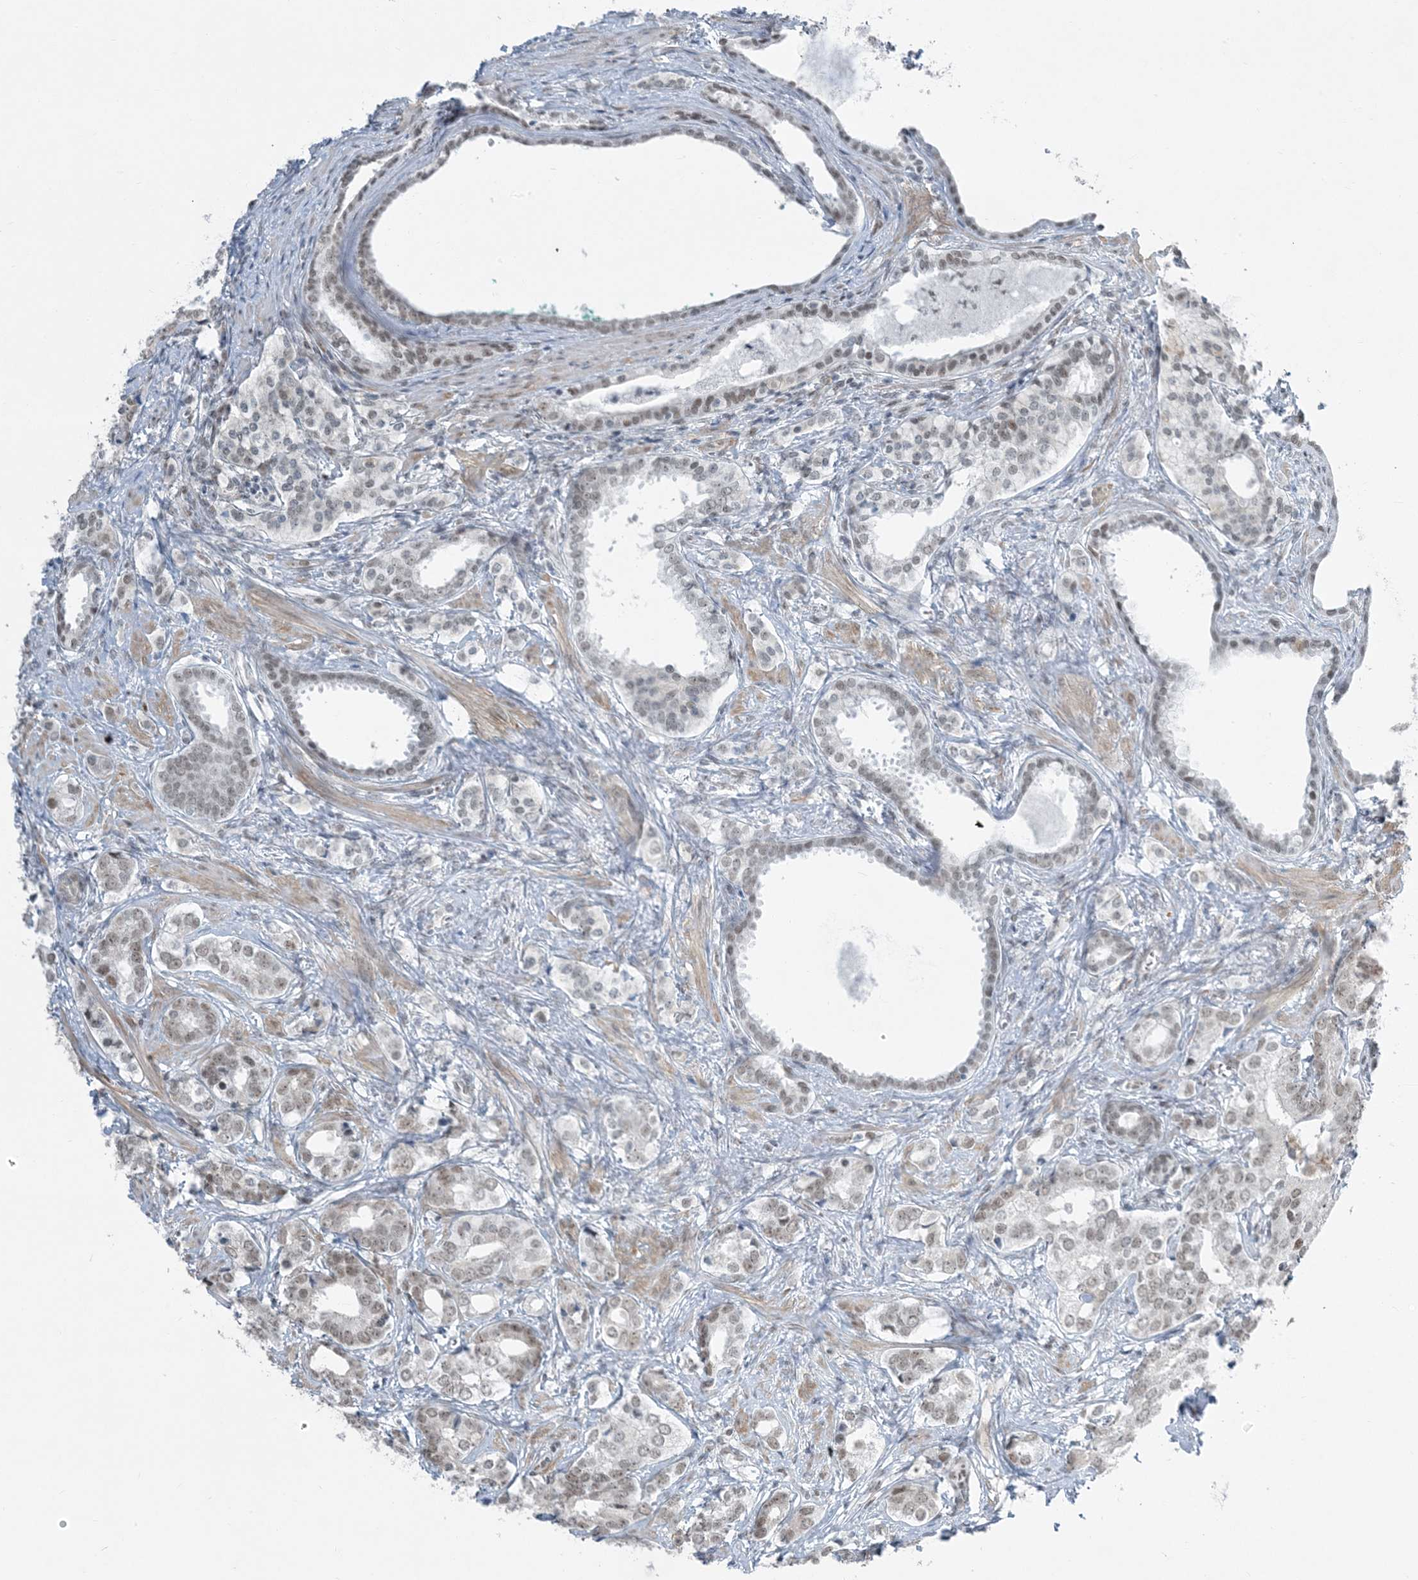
{"staining": {"intensity": "moderate", "quantity": "25%-75%", "location": "nuclear"}, "tissue": "prostate cancer", "cell_type": "Tumor cells", "image_type": "cancer", "snomed": [{"axis": "morphology", "description": "Adenocarcinoma, High grade"}, {"axis": "topography", "description": "Prostate"}], "caption": "The image exhibits a brown stain indicating the presence of a protein in the nuclear of tumor cells in prostate high-grade adenocarcinoma. (IHC, brightfield microscopy, high magnification).", "gene": "ZNF787", "patient": {"sex": "male", "age": 62}}